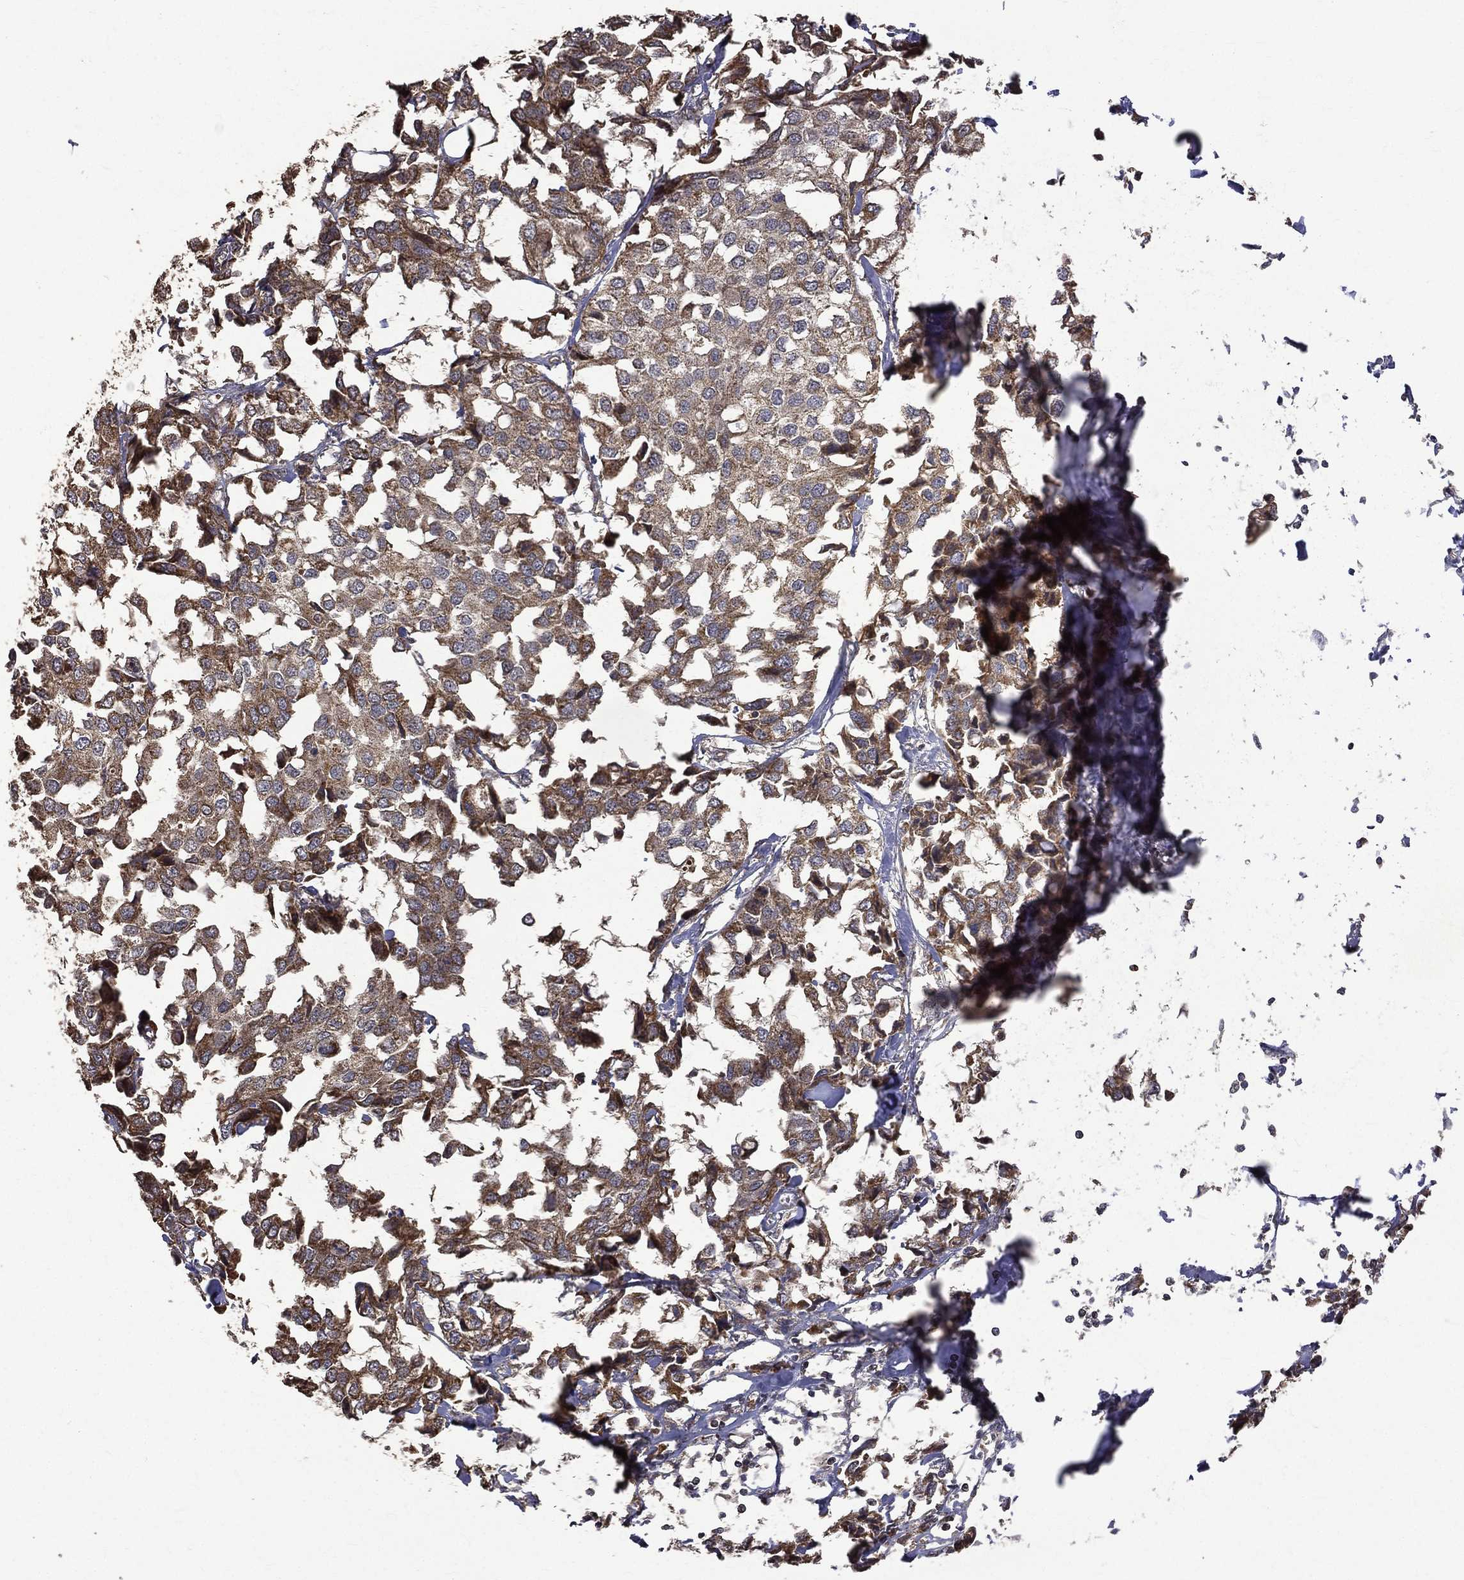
{"staining": {"intensity": "moderate", "quantity": ">75%", "location": "cytoplasmic/membranous"}, "tissue": "breast cancer", "cell_type": "Tumor cells", "image_type": "cancer", "snomed": [{"axis": "morphology", "description": "Duct carcinoma"}, {"axis": "topography", "description": "Breast"}], "caption": "Immunohistochemical staining of breast cancer displays moderate cytoplasmic/membranous protein staining in about >75% of tumor cells.", "gene": "RPGR", "patient": {"sex": "female", "age": 80}}